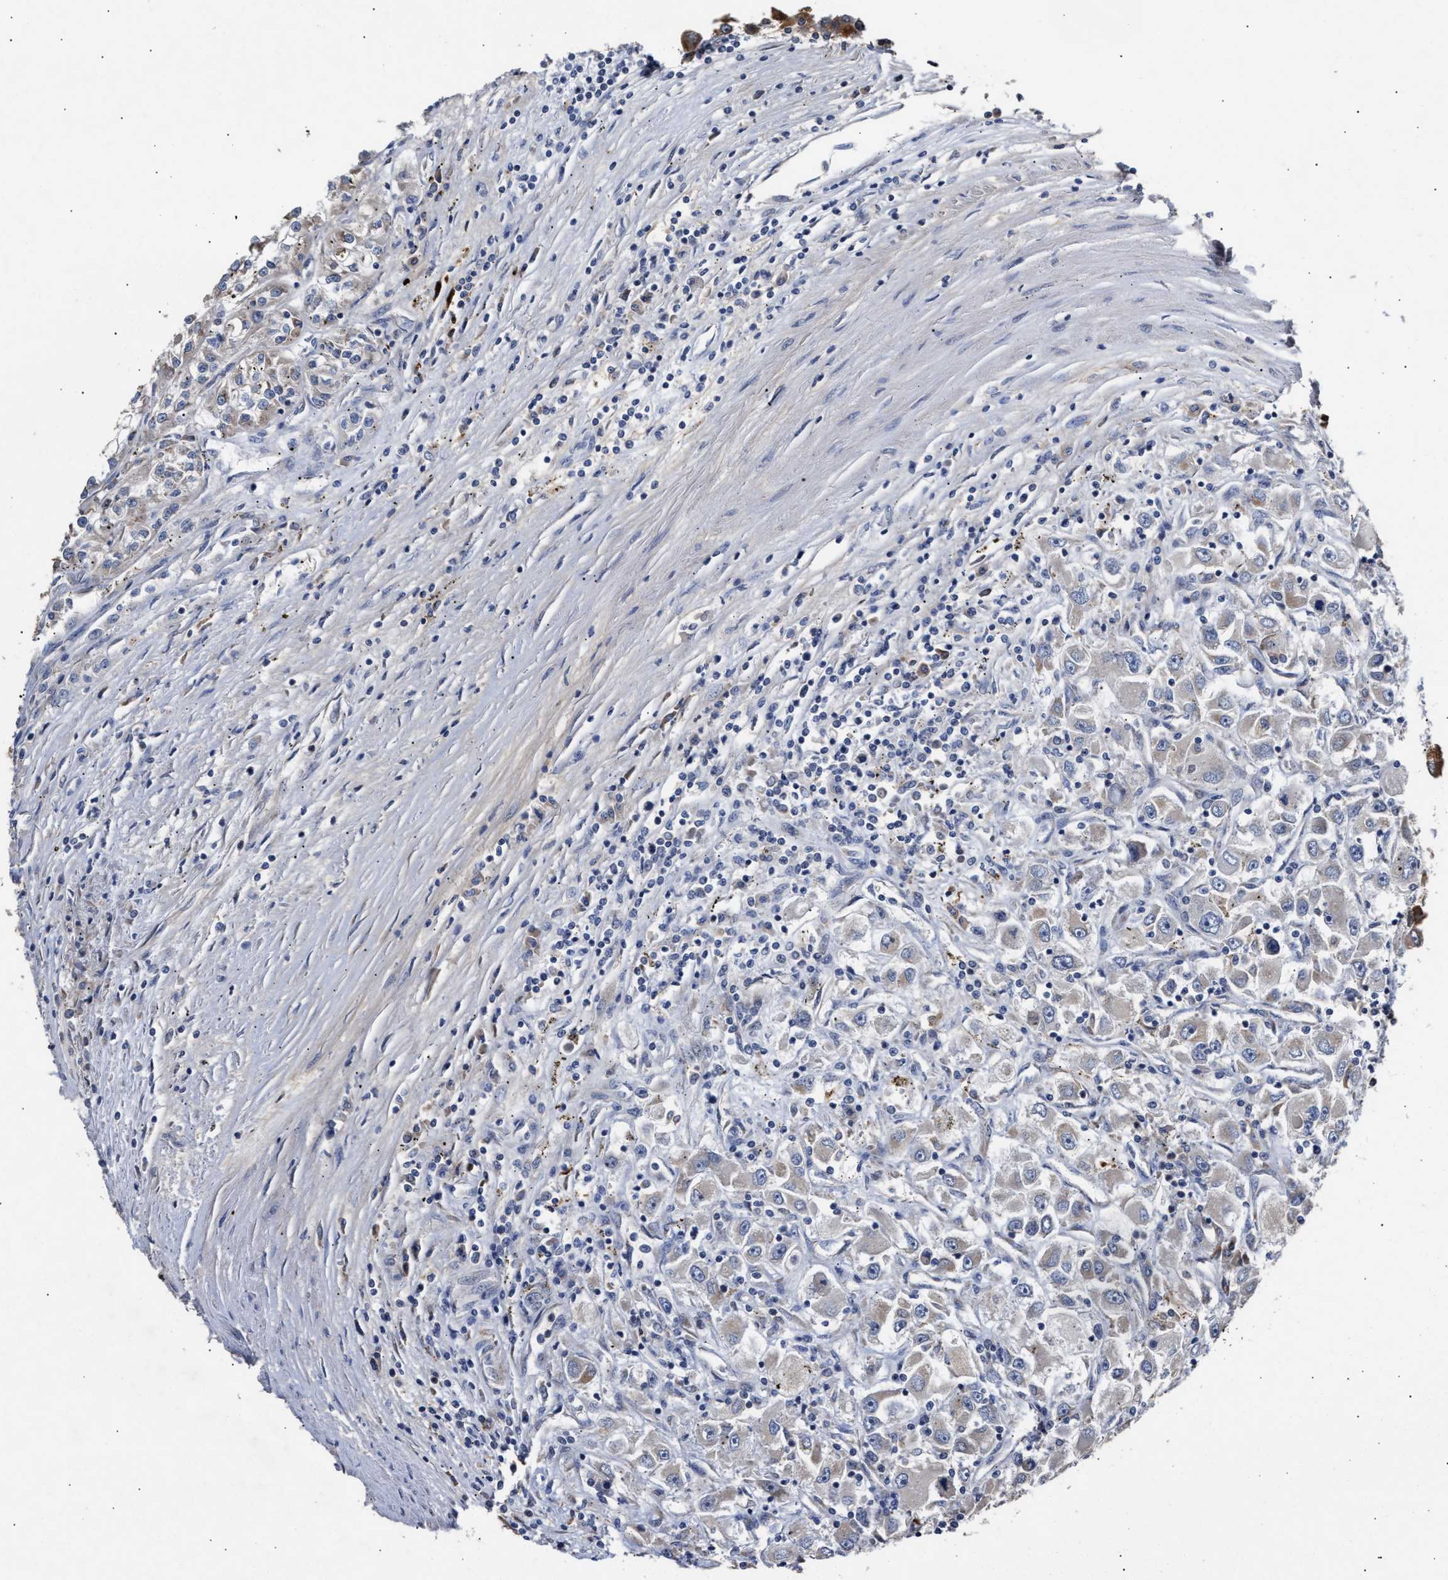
{"staining": {"intensity": "weak", "quantity": "<25%", "location": "cytoplasmic/membranous"}, "tissue": "renal cancer", "cell_type": "Tumor cells", "image_type": "cancer", "snomed": [{"axis": "morphology", "description": "Adenocarcinoma, NOS"}, {"axis": "topography", "description": "Kidney"}], "caption": "There is no significant positivity in tumor cells of renal cancer (adenocarcinoma).", "gene": "GOSR1", "patient": {"sex": "female", "age": 52}}